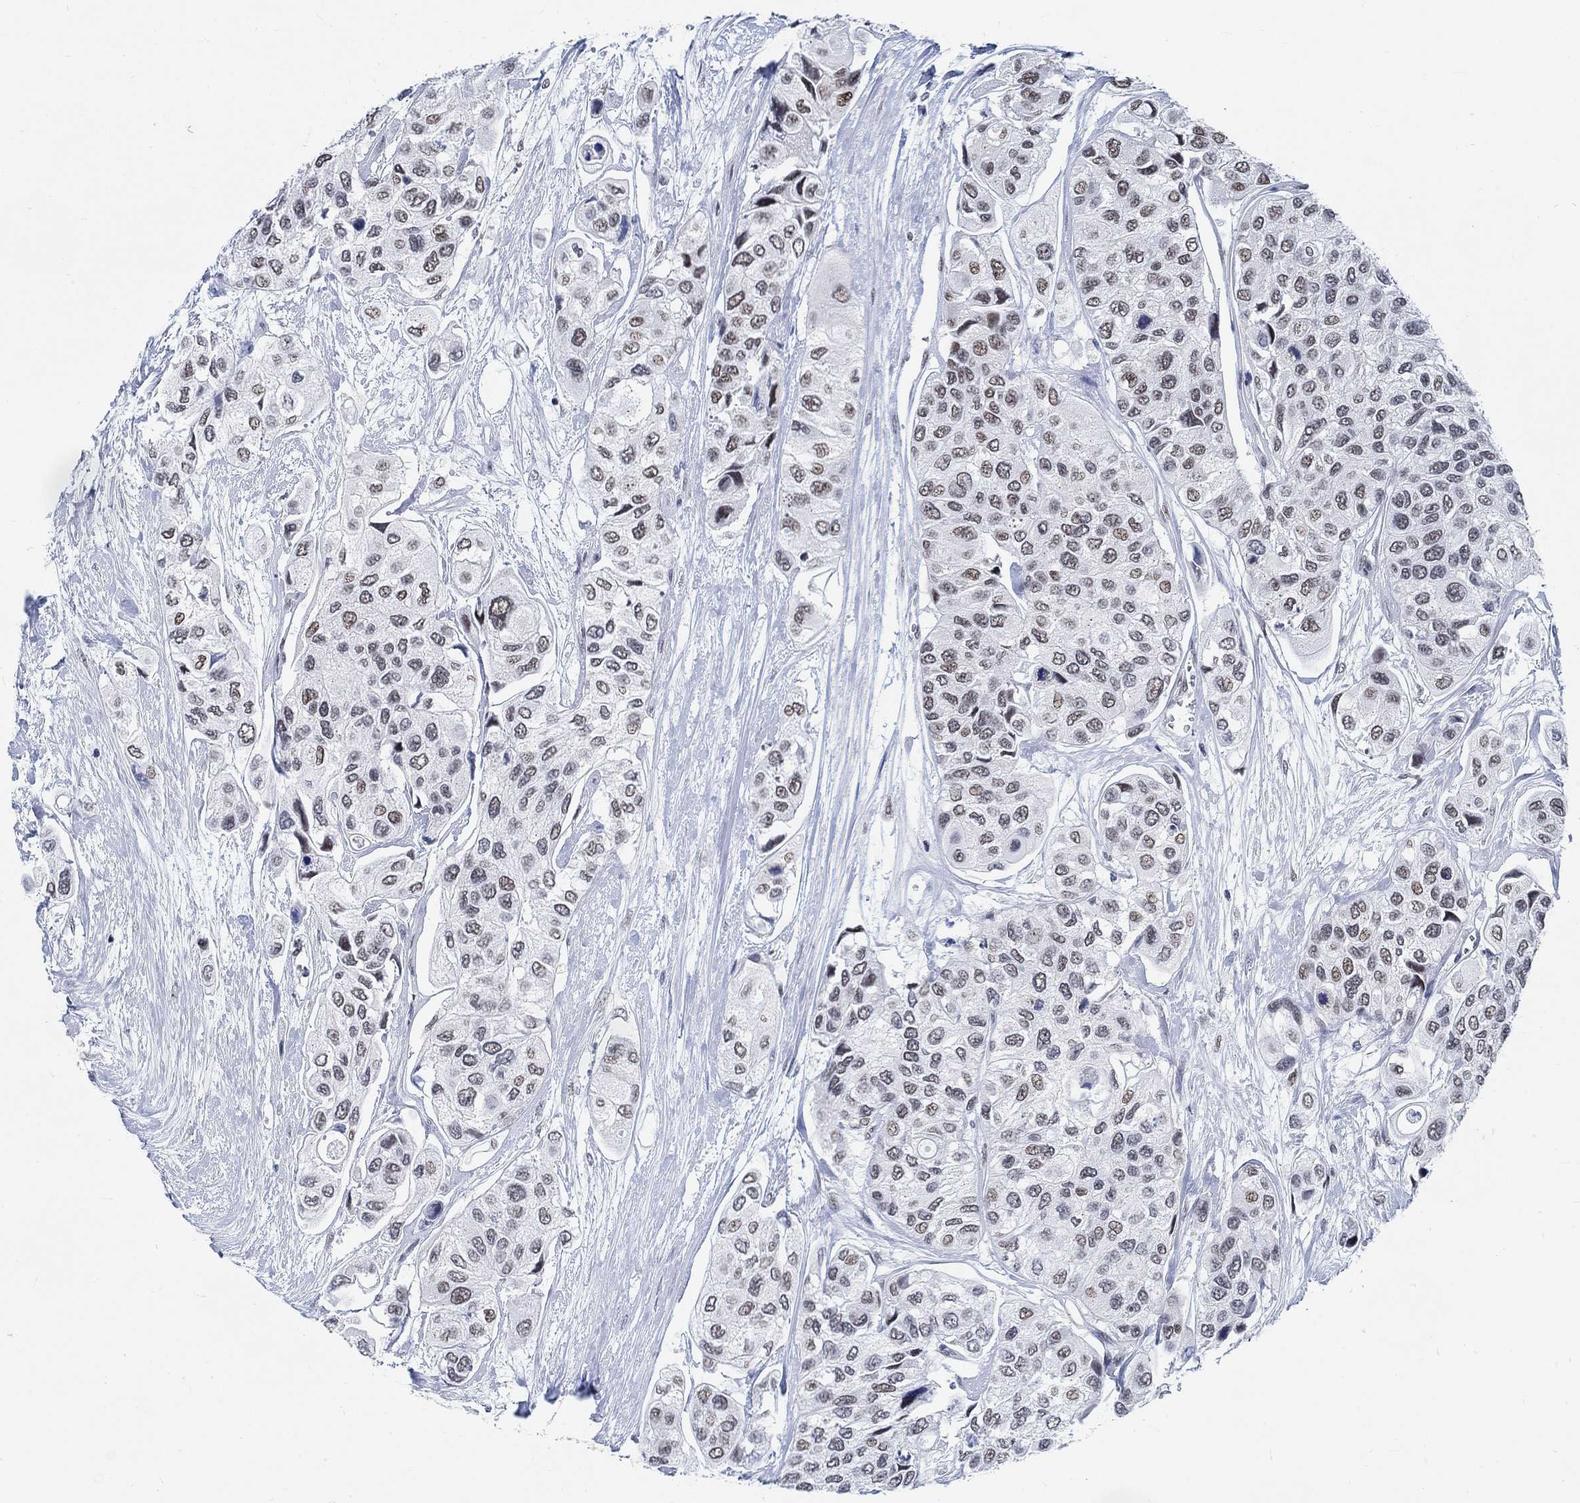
{"staining": {"intensity": "negative", "quantity": "none", "location": "none"}, "tissue": "urothelial cancer", "cell_type": "Tumor cells", "image_type": "cancer", "snomed": [{"axis": "morphology", "description": "Urothelial carcinoma, High grade"}, {"axis": "topography", "description": "Urinary bladder"}], "caption": "High-grade urothelial carcinoma stained for a protein using immunohistochemistry (IHC) exhibits no positivity tumor cells.", "gene": "KCNH8", "patient": {"sex": "male", "age": 77}}